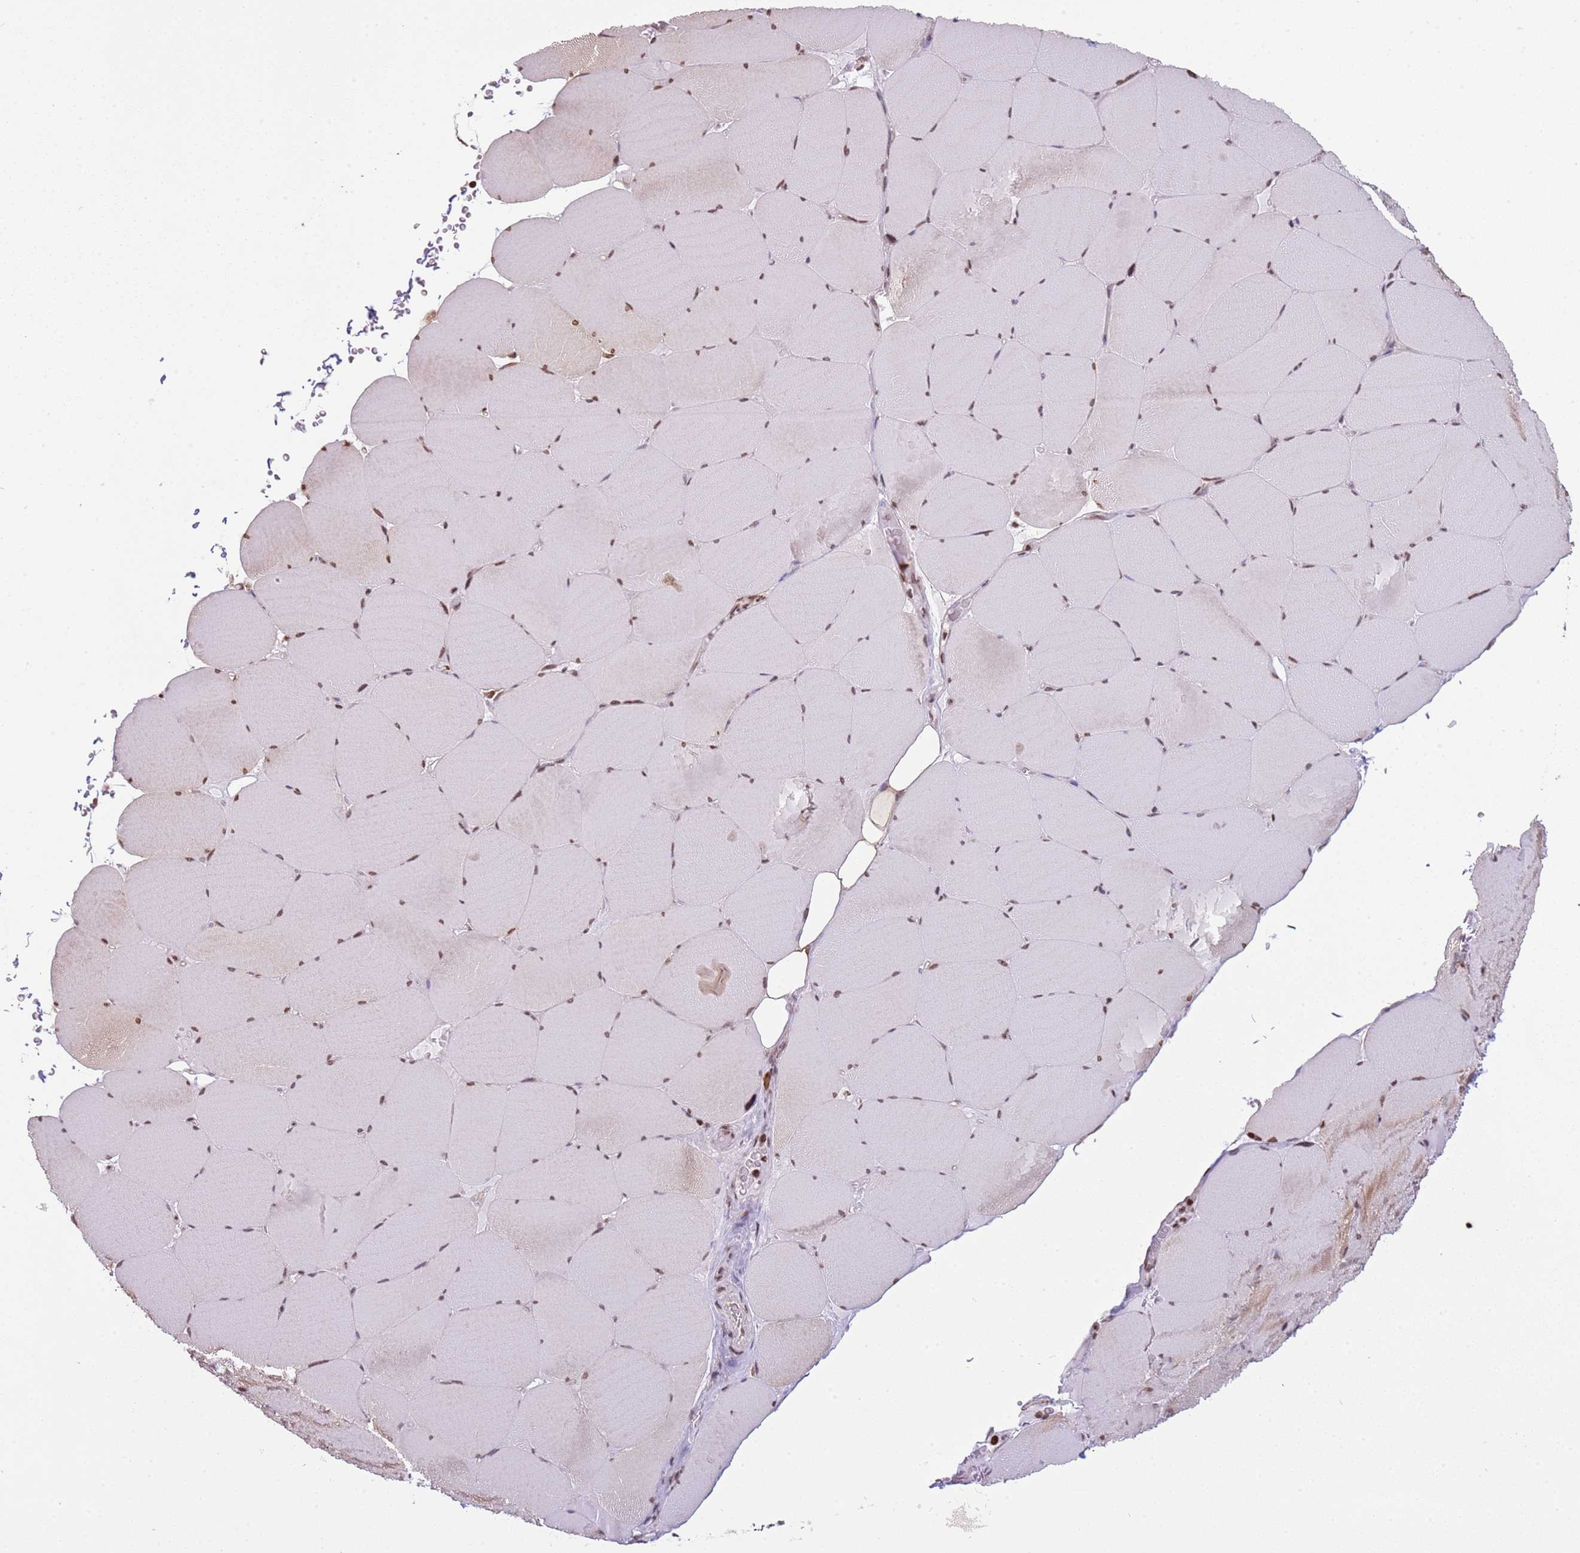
{"staining": {"intensity": "moderate", "quantity": "25%-75%", "location": "cytoplasmic/membranous,nuclear"}, "tissue": "skeletal muscle", "cell_type": "Myocytes", "image_type": "normal", "snomed": [{"axis": "morphology", "description": "Normal tissue, NOS"}, {"axis": "topography", "description": "Skeletal muscle"}, {"axis": "topography", "description": "Head-Neck"}], "caption": "An immunohistochemistry (IHC) micrograph of benign tissue is shown. Protein staining in brown labels moderate cytoplasmic/membranous,nuclear positivity in skeletal muscle within myocytes.", "gene": "SCAF1", "patient": {"sex": "male", "age": 66}}